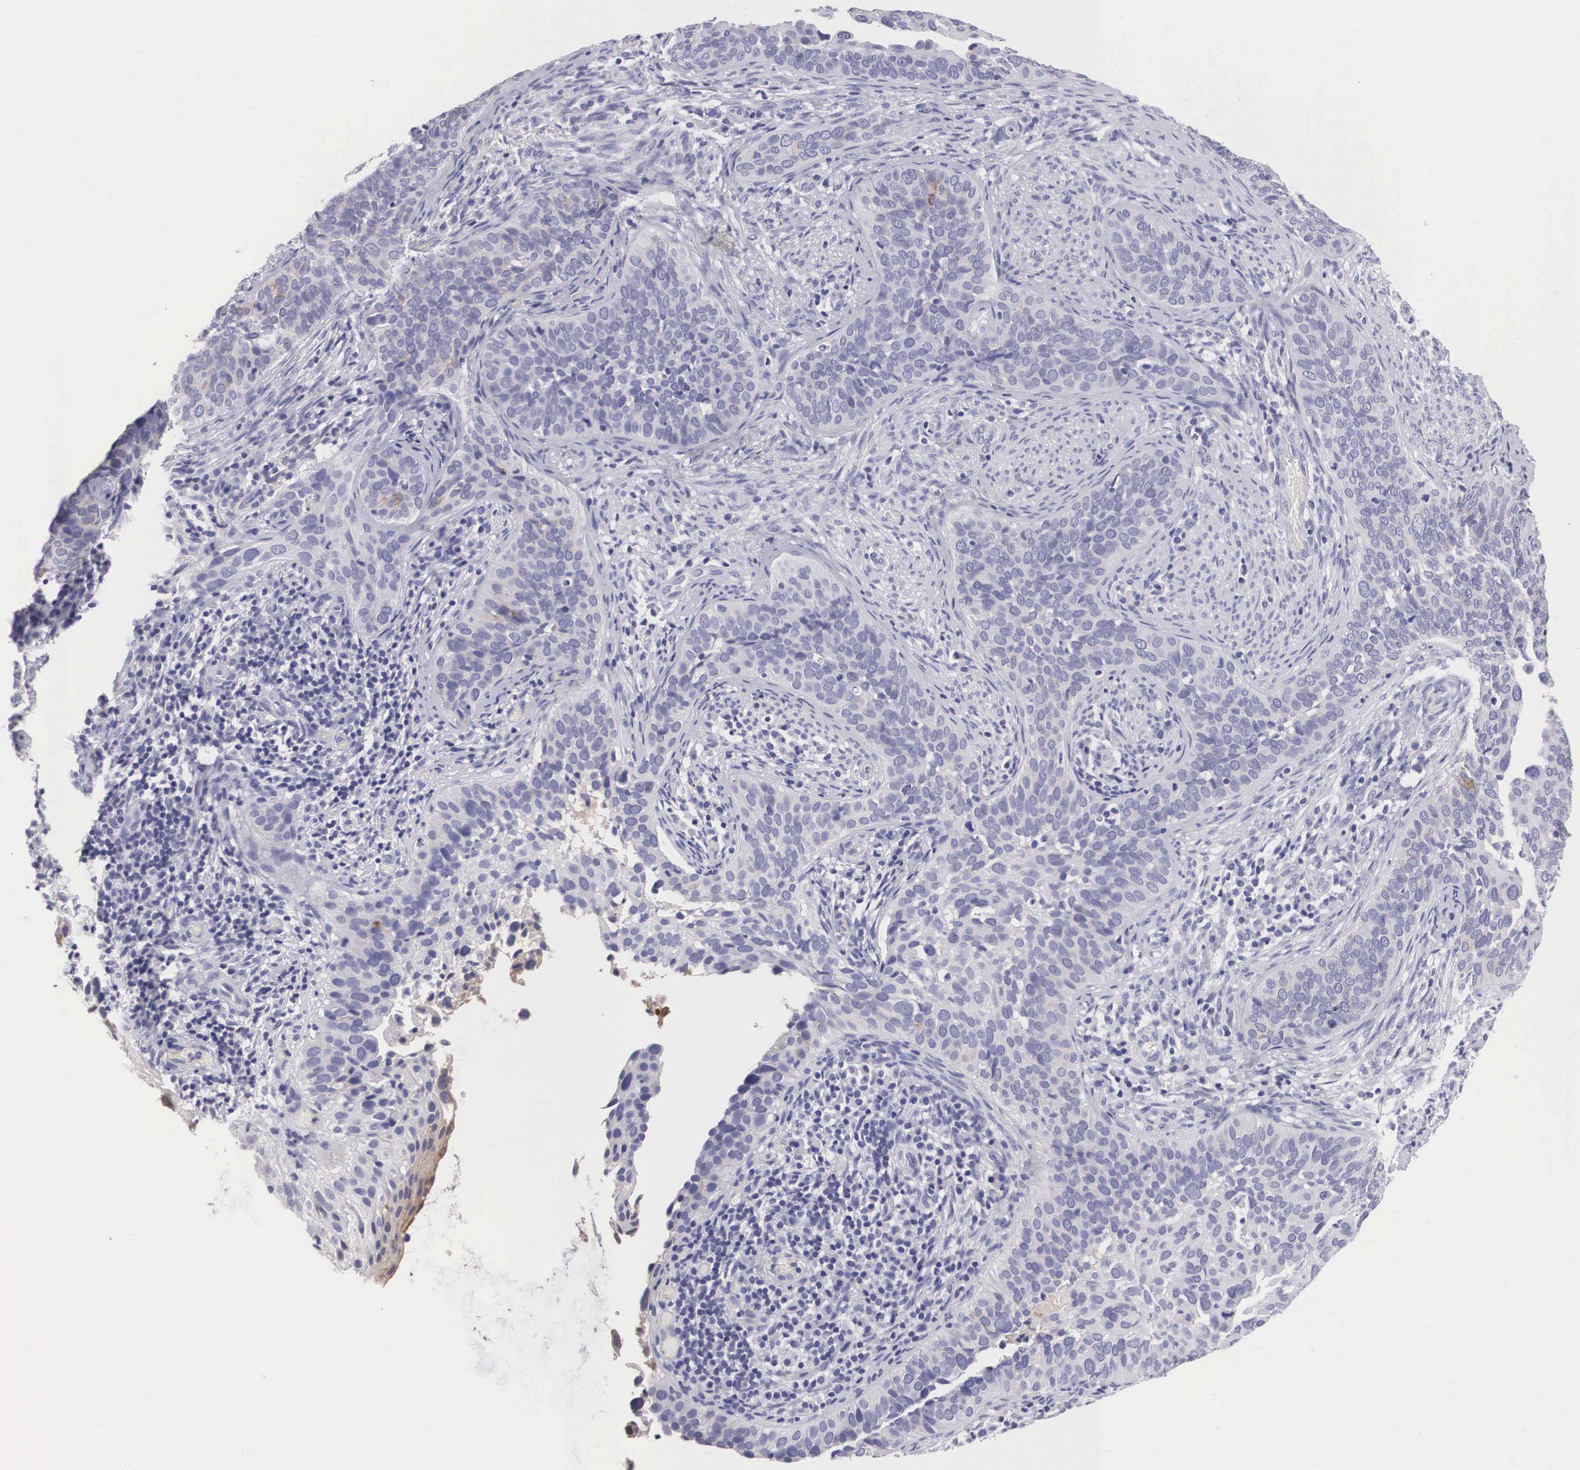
{"staining": {"intensity": "negative", "quantity": "none", "location": "none"}, "tissue": "cervical cancer", "cell_type": "Tumor cells", "image_type": "cancer", "snomed": [{"axis": "morphology", "description": "Squamous cell carcinoma, NOS"}, {"axis": "topography", "description": "Cervix"}], "caption": "The photomicrograph reveals no staining of tumor cells in squamous cell carcinoma (cervical).", "gene": "CLU", "patient": {"sex": "female", "age": 31}}